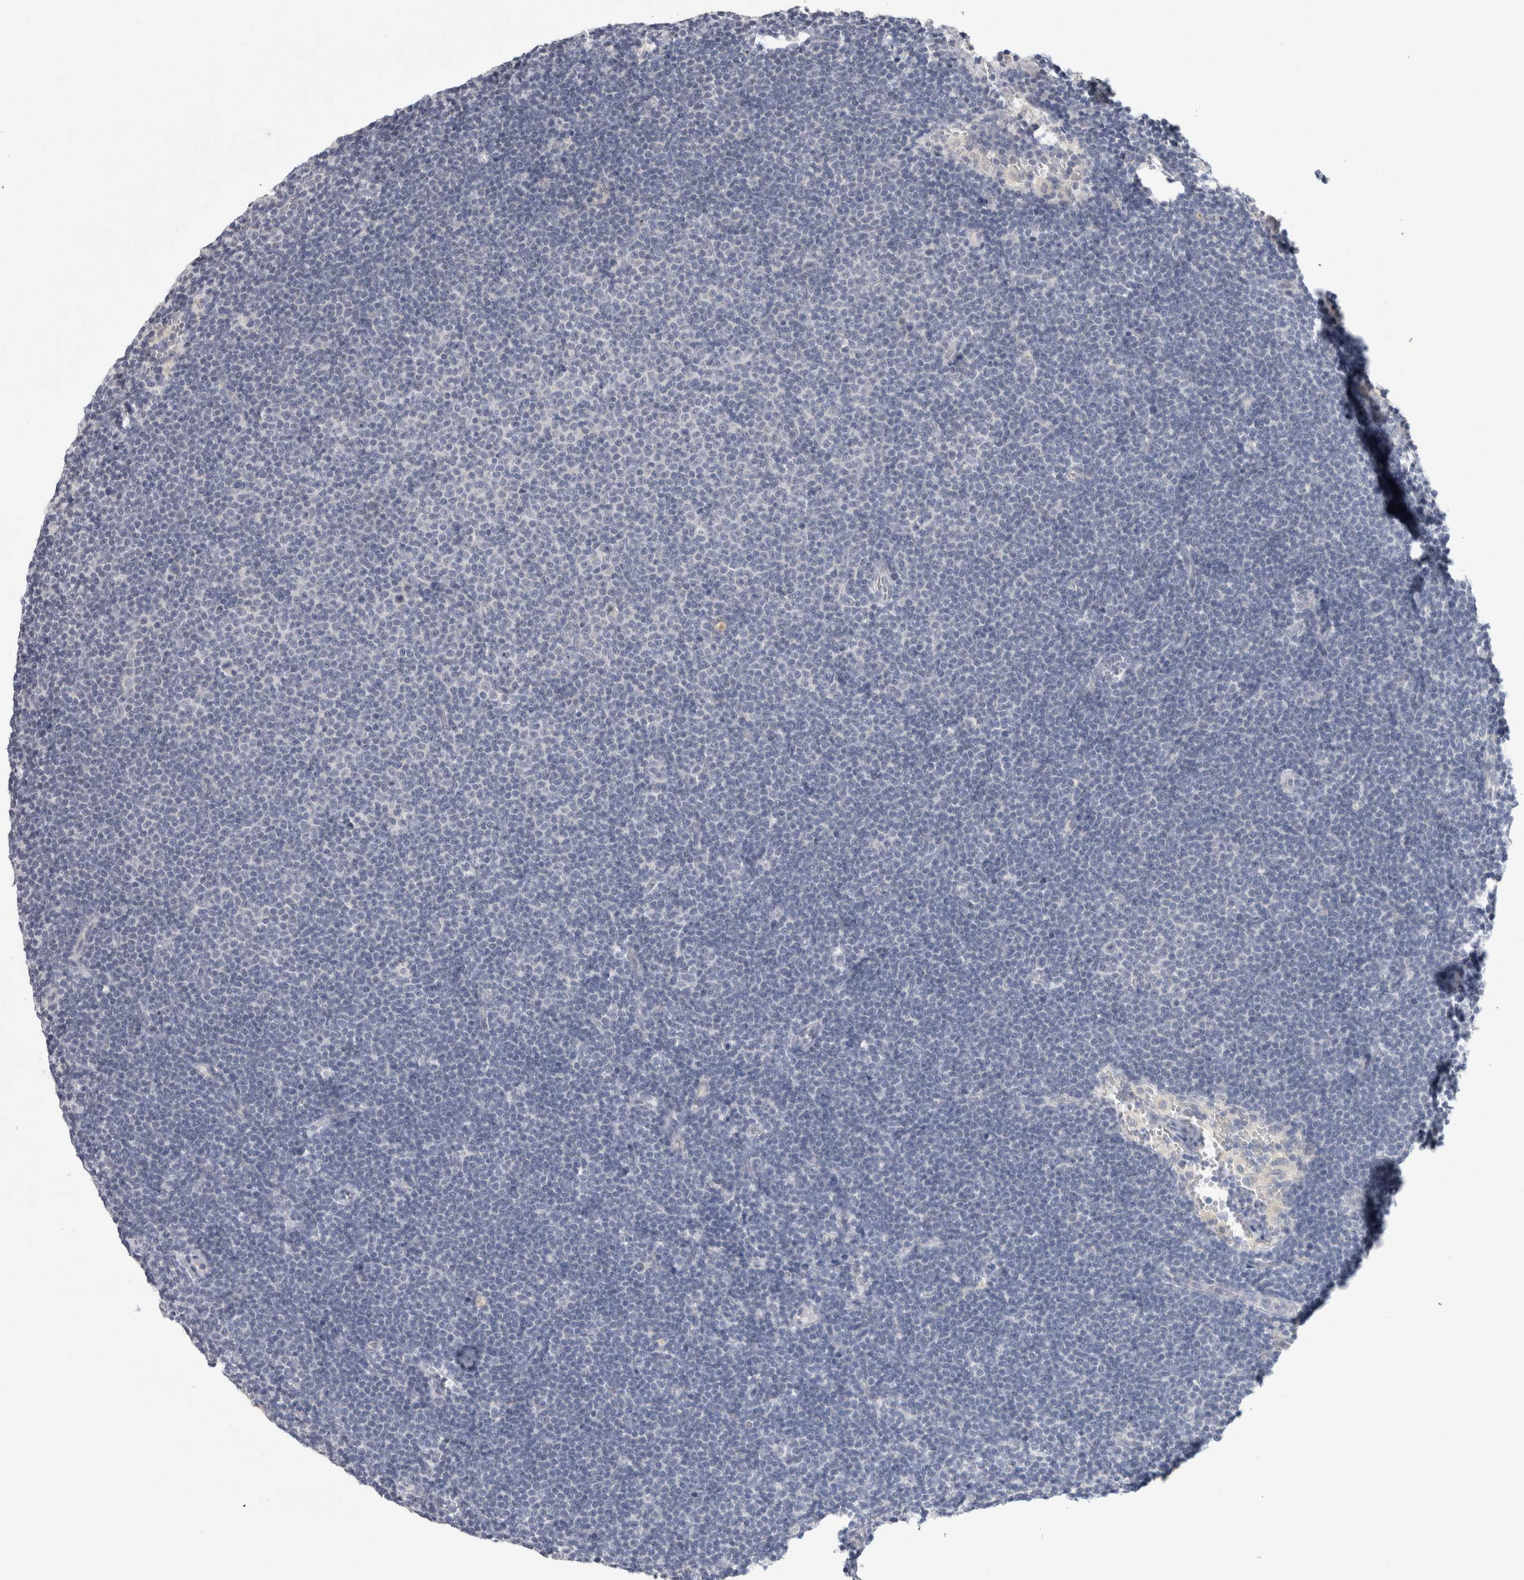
{"staining": {"intensity": "negative", "quantity": "none", "location": "none"}, "tissue": "lymphoma", "cell_type": "Tumor cells", "image_type": "cancer", "snomed": [{"axis": "morphology", "description": "Malignant lymphoma, non-Hodgkin's type, Low grade"}, {"axis": "topography", "description": "Lymph node"}], "caption": "Immunohistochemistry micrograph of malignant lymphoma, non-Hodgkin's type (low-grade) stained for a protein (brown), which shows no positivity in tumor cells.", "gene": "TONSL", "patient": {"sex": "female", "age": 53}}